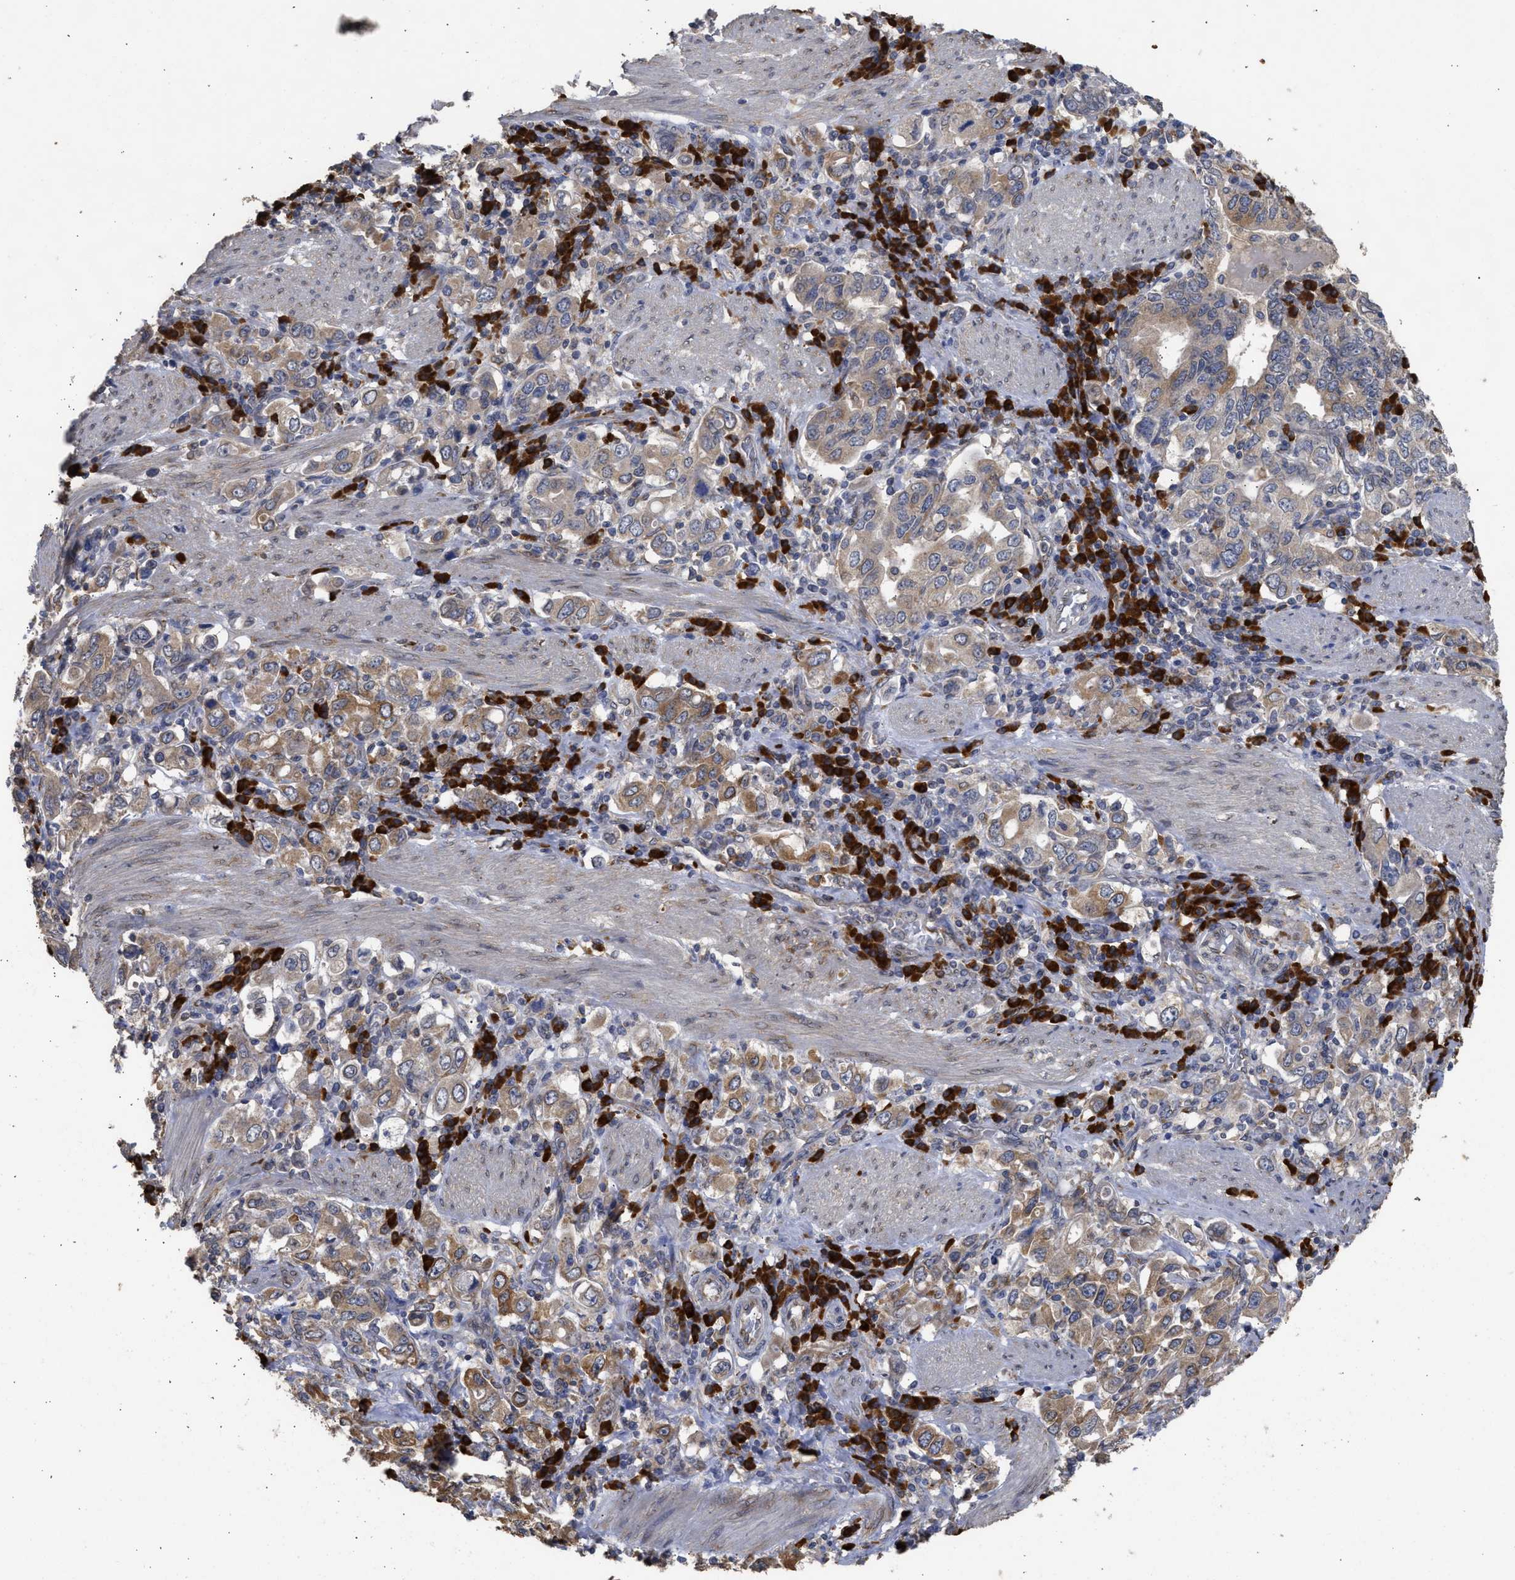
{"staining": {"intensity": "moderate", "quantity": "25%-75%", "location": "cytoplasmic/membranous"}, "tissue": "stomach cancer", "cell_type": "Tumor cells", "image_type": "cancer", "snomed": [{"axis": "morphology", "description": "Adenocarcinoma, NOS"}, {"axis": "topography", "description": "Stomach, upper"}], "caption": "Immunohistochemistry (IHC) of stomach adenocarcinoma displays medium levels of moderate cytoplasmic/membranous positivity in approximately 25%-75% of tumor cells.", "gene": "DNAJC1", "patient": {"sex": "male", "age": 62}}